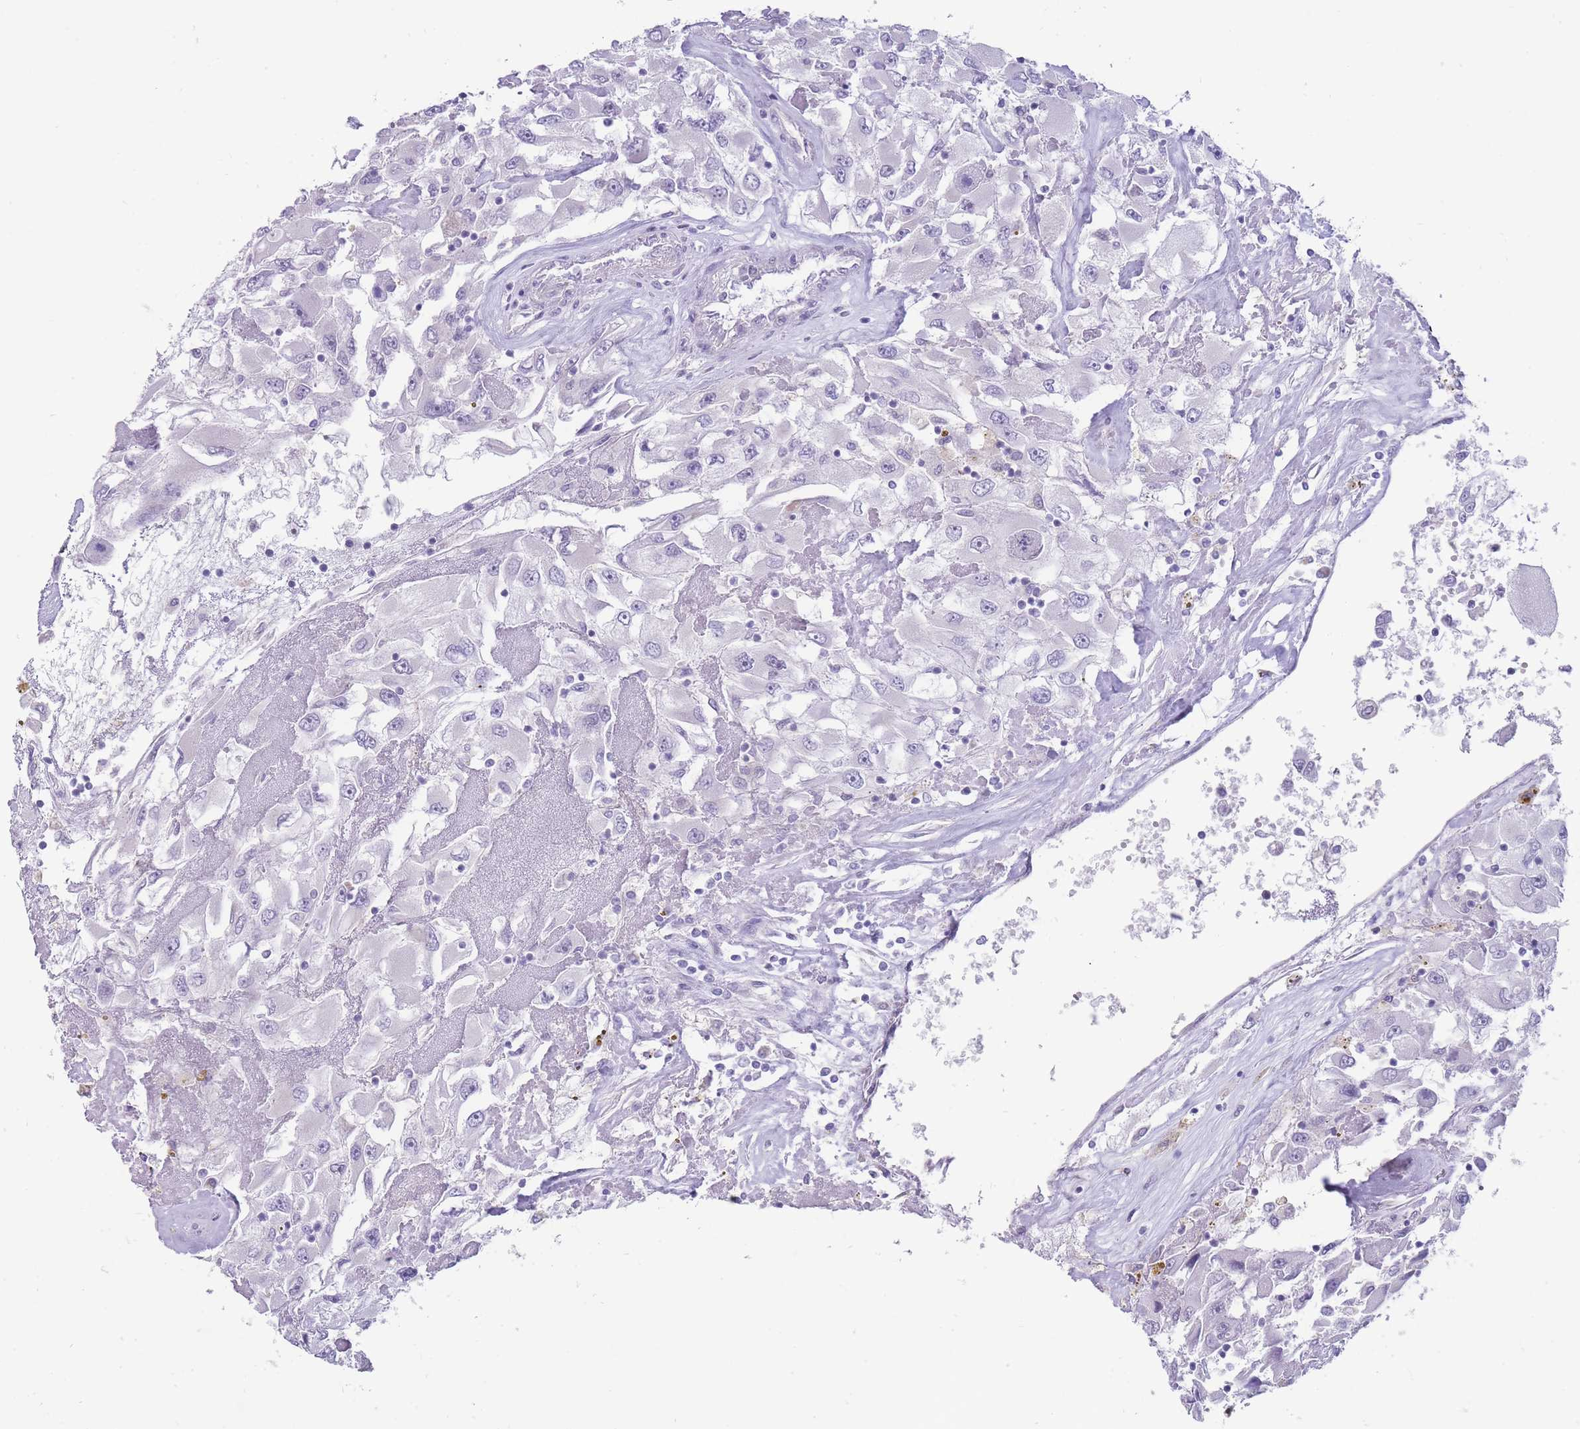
{"staining": {"intensity": "negative", "quantity": "none", "location": "none"}, "tissue": "renal cancer", "cell_type": "Tumor cells", "image_type": "cancer", "snomed": [{"axis": "morphology", "description": "Adenocarcinoma, NOS"}, {"axis": "topography", "description": "Kidney"}], "caption": "Immunohistochemistry (IHC) image of human renal adenocarcinoma stained for a protein (brown), which reveals no expression in tumor cells.", "gene": "ERICH4", "patient": {"sex": "female", "age": 52}}